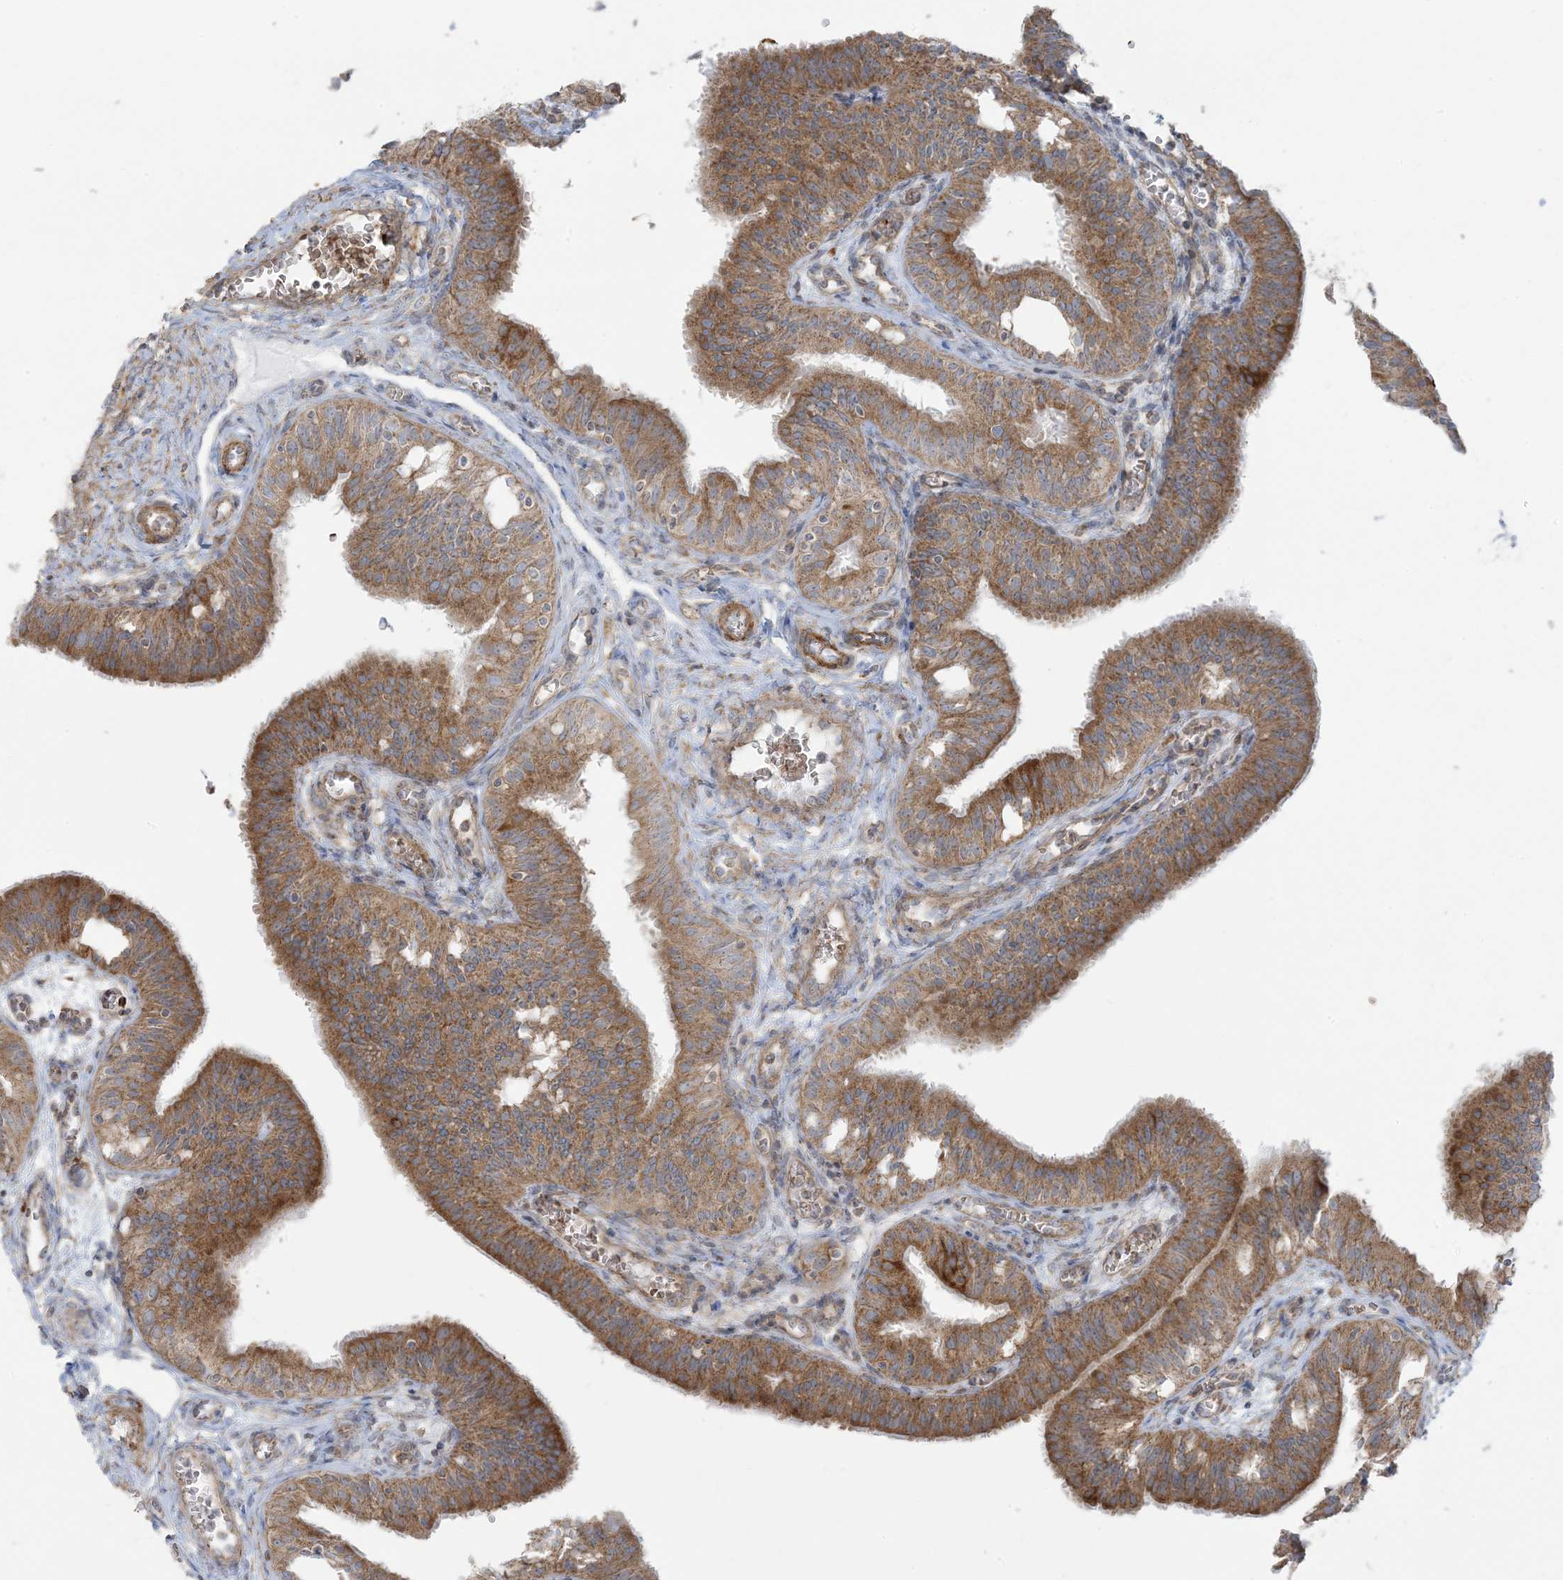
{"staining": {"intensity": "moderate", "quantity": ">75%", "location": "cytoplasmic/membranous"}, "tissue": "fallopian tube", "cell_type": "Glandular cells", "image_type": "normal", "snomed": [{"axis": "morphology", "description": "Normal tissue, NOS"}, {"axis": "topography", "description": "Fallopian tube"}, {"axis": "topography", "description": "Ovary"}], "caption": "This is a photomicrograph of immunohistochemistry (IHC) staining of unremarkable fallopian tube, which shows moderate expression in the cytoplasmic/membranous of glandular cells.", "gene": "PIK3R4", "patient": {"sex": "female", "age": 42}}